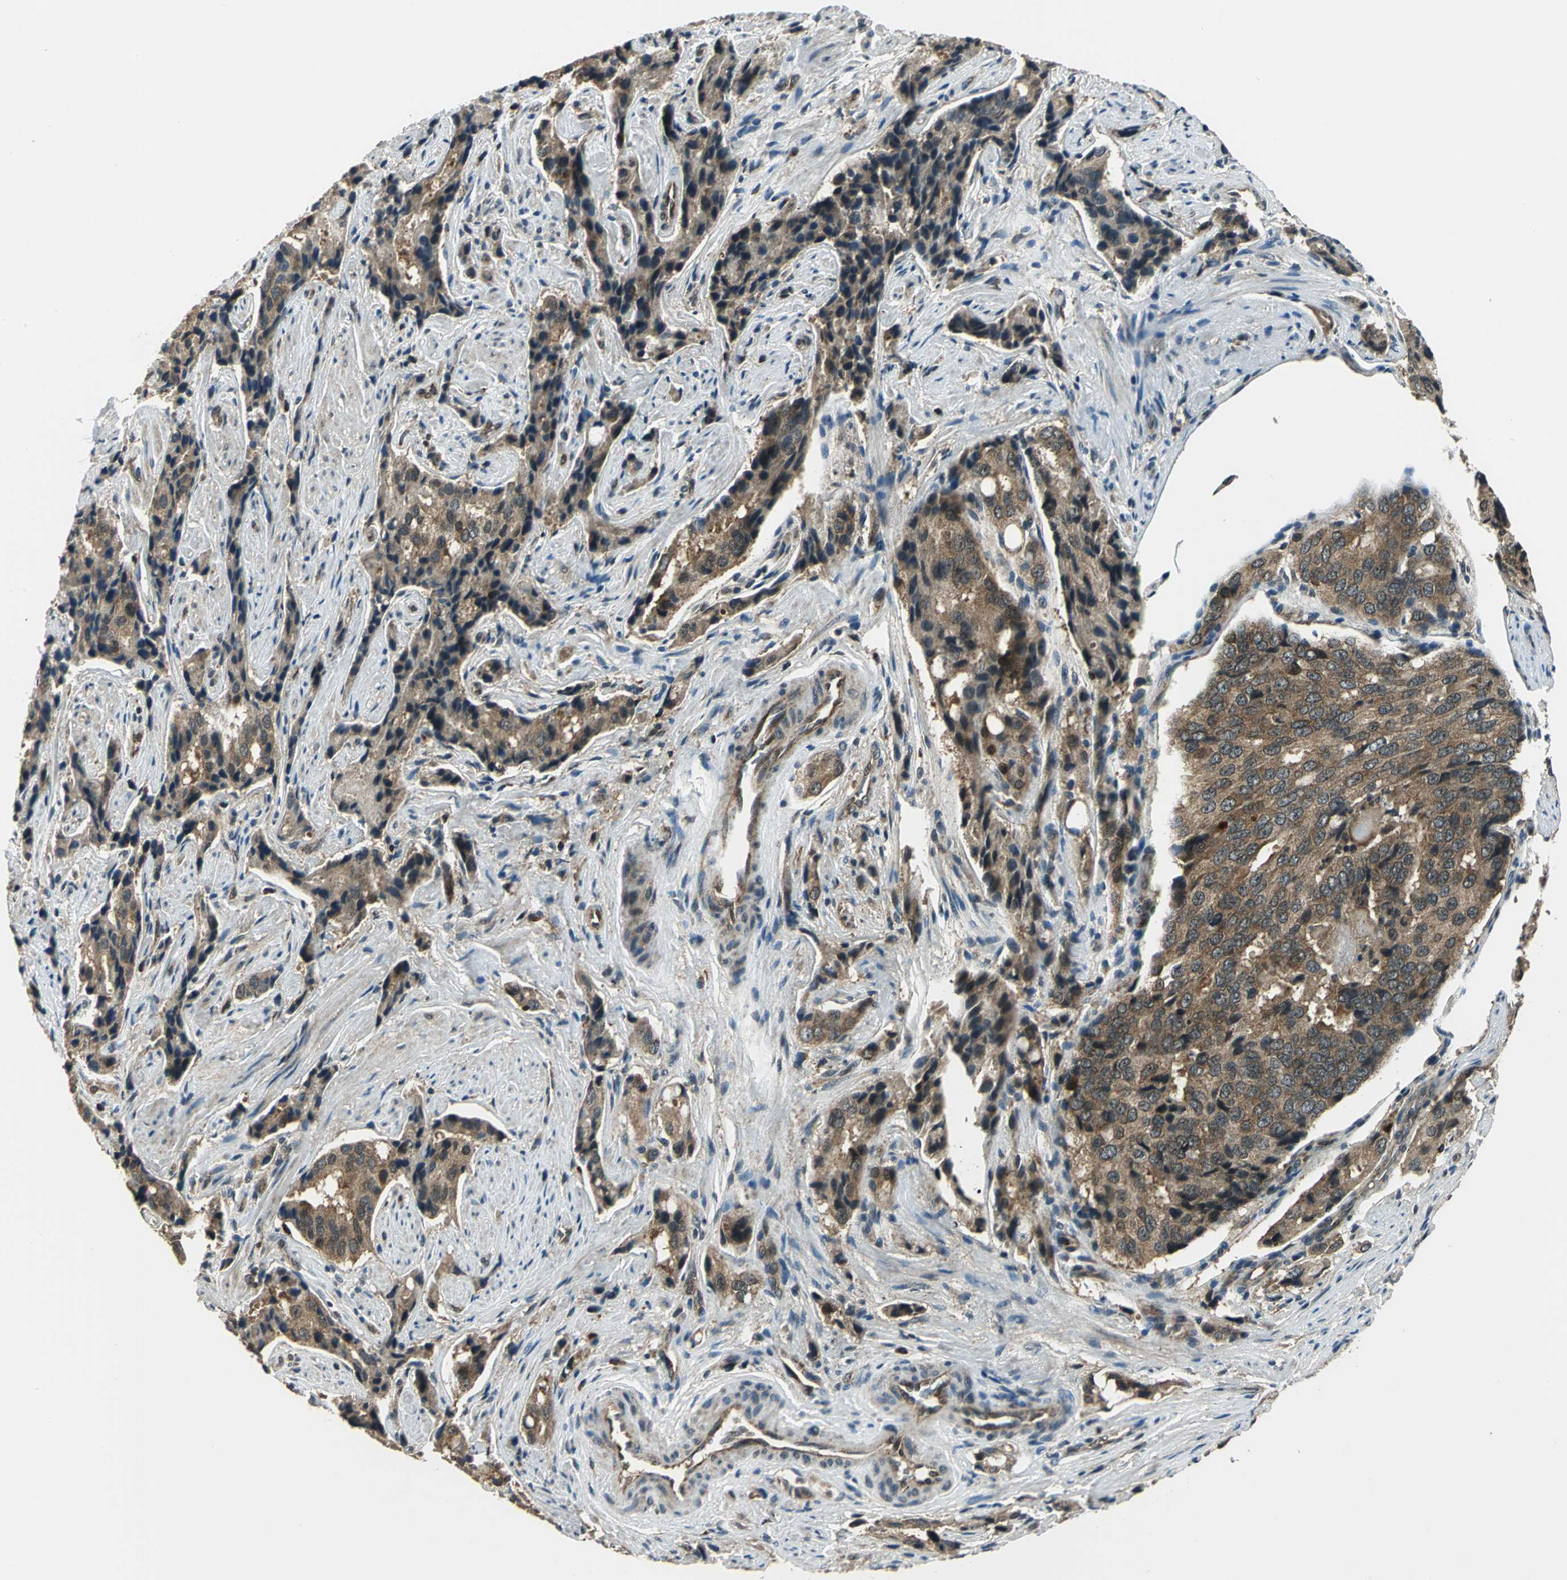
{"staining": {"intensity": "moderate", "quantity": ">75%", "location": "cytoplasmic/membranous"}, "tissue": "prostate cancer", "cell_type": "Tumor cells", "image_type": "cancer", "snomed": [{"axis": "morphology", "description": "Adenocarcinoma, High grade"}, {"axis": "topography", "description": "Prostate"}], "caption": "This micrograph exhibits immunohistochemistry (IHC) staining of prostate cancer, with medium moderate cytoplasmic/membranous staining in approximately >75% of tumor cells.", "gene": "NUDT2", "patient": {"sex": "male", "age": 58}}